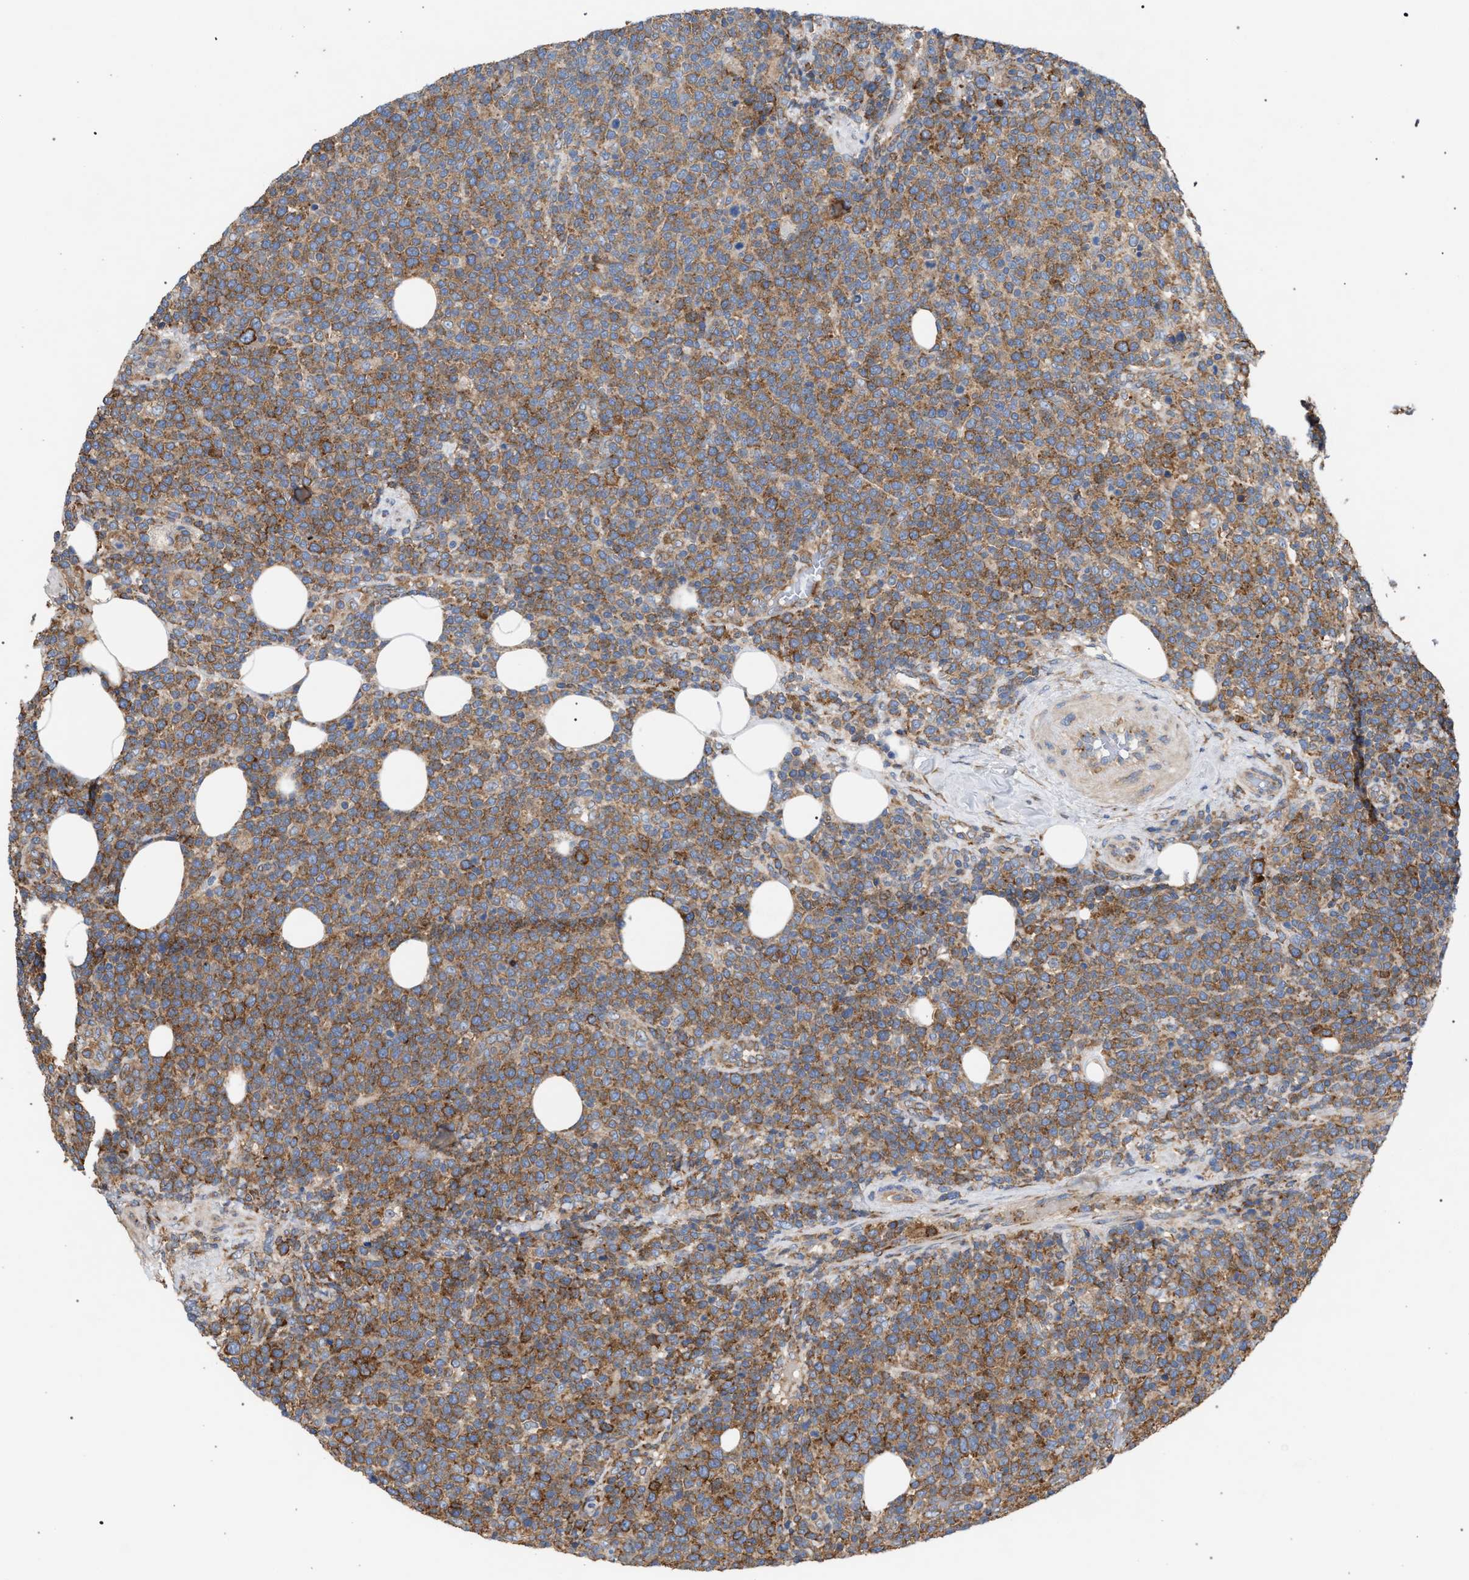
{"staining": {"intensity": "moderate", "quantity": ">75%", "location": "cytoplasmic/membranous"}, "tissue": "lymphoma", "cell_type": "Tumor cells", "image_type": "cancer", "snomed": [{"axis": "morphology", "description": "Malignant lymphoma, non-Hodgkin's type, High grade"}, {"axis": "topography", "description": "Lymph node"}], "caption": "A histopathology image of human high-grade malignant lymphoma, non-Hodgkin's type stained for a protein shows moderate cytoplasmic/membranous brown staining in tumor cells.", "gene": "CDR2L", "patient": {"sex": "male", "age": 61}}